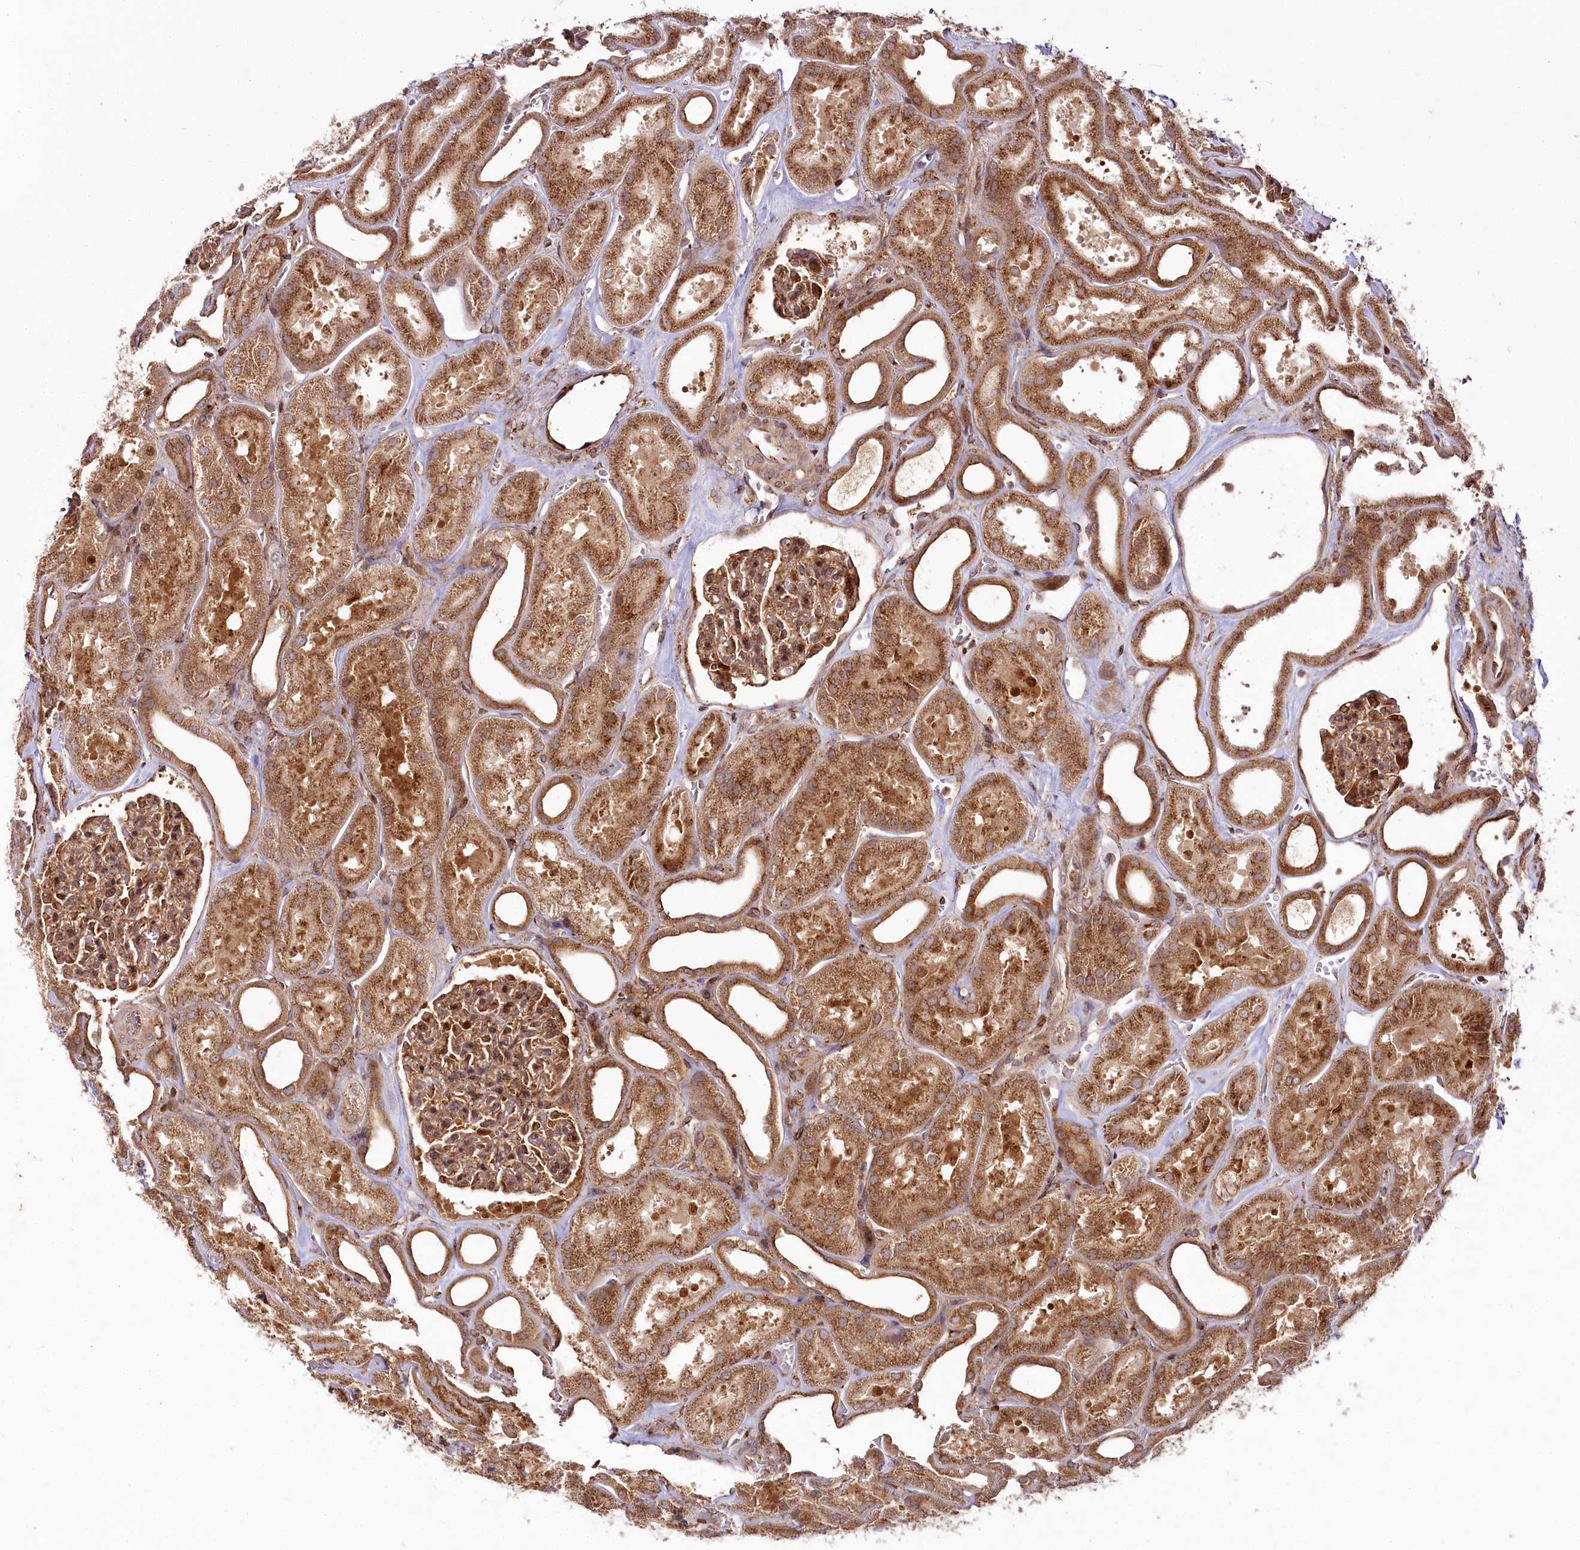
{"staining": {"intensity": "strong", "quantity": ">75%", "location": "cytoplasmic/membranous"}, "tissue": "kidney", "cell_type": "Cells in glomeruli", "image_type": "normal", "snomed": [{"axis": "morphology", "description": "Normal tissue, NOS"}, {"axis": "morphology", "description": "Adenocarcinoma, NOS"}, {"axis": "topography", "description": "Kidney"}], "caption": "Immunohistochemical staining of unremarkable human kidney exhibits high levels of strong cytoplasmic/membranous positivity in about >75% of cells in glomeruli.", "gene": "COPG1", "patient": {"sex": "female", "age": 68}}